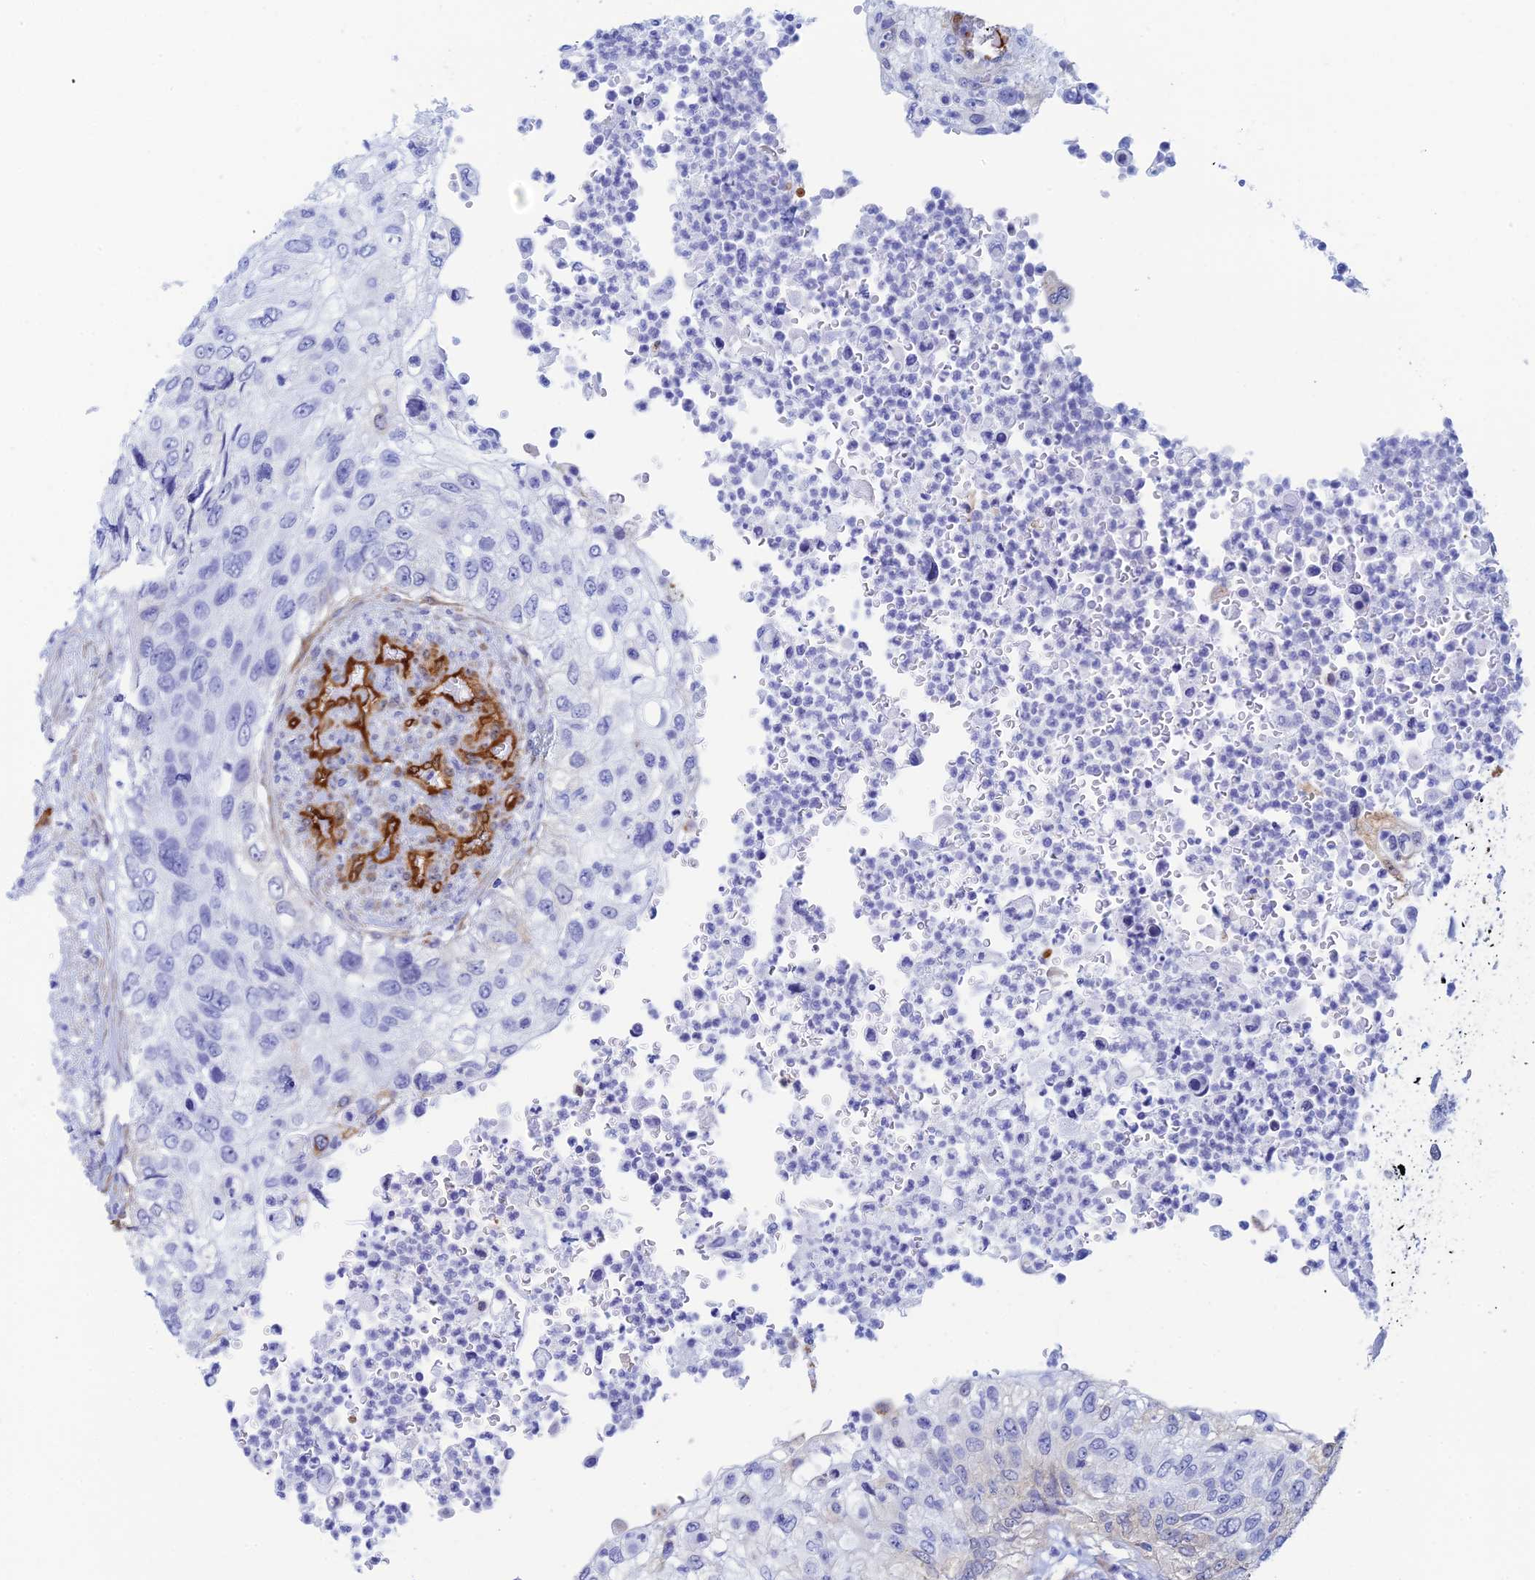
{"staining": {"intensity": "negative", "quantity": "none", "location": "none"}, "tissue": "urothelial cancer", "cell_type": "Tumor cells", "image_type": "cancer", "snomed": [{"axis": "morphology", "description": "Urothelial carcinoma, High grade"}, {"axis": "topography", "description": "Urinary bladder"}], "caption": "High magnification brightfield microscopy of urothelial cancer stained with DAB (brown) and counterstained with hematoxylin (blue): tumor cells show no significant staining. The staining is performed using DAB (3,3'-diaminobenzidine) brown chromogen with nuclei counter-stained in using hematoxylin.", "gene": "CRIP2", "patient": {"sex": "female", "age": 60}}